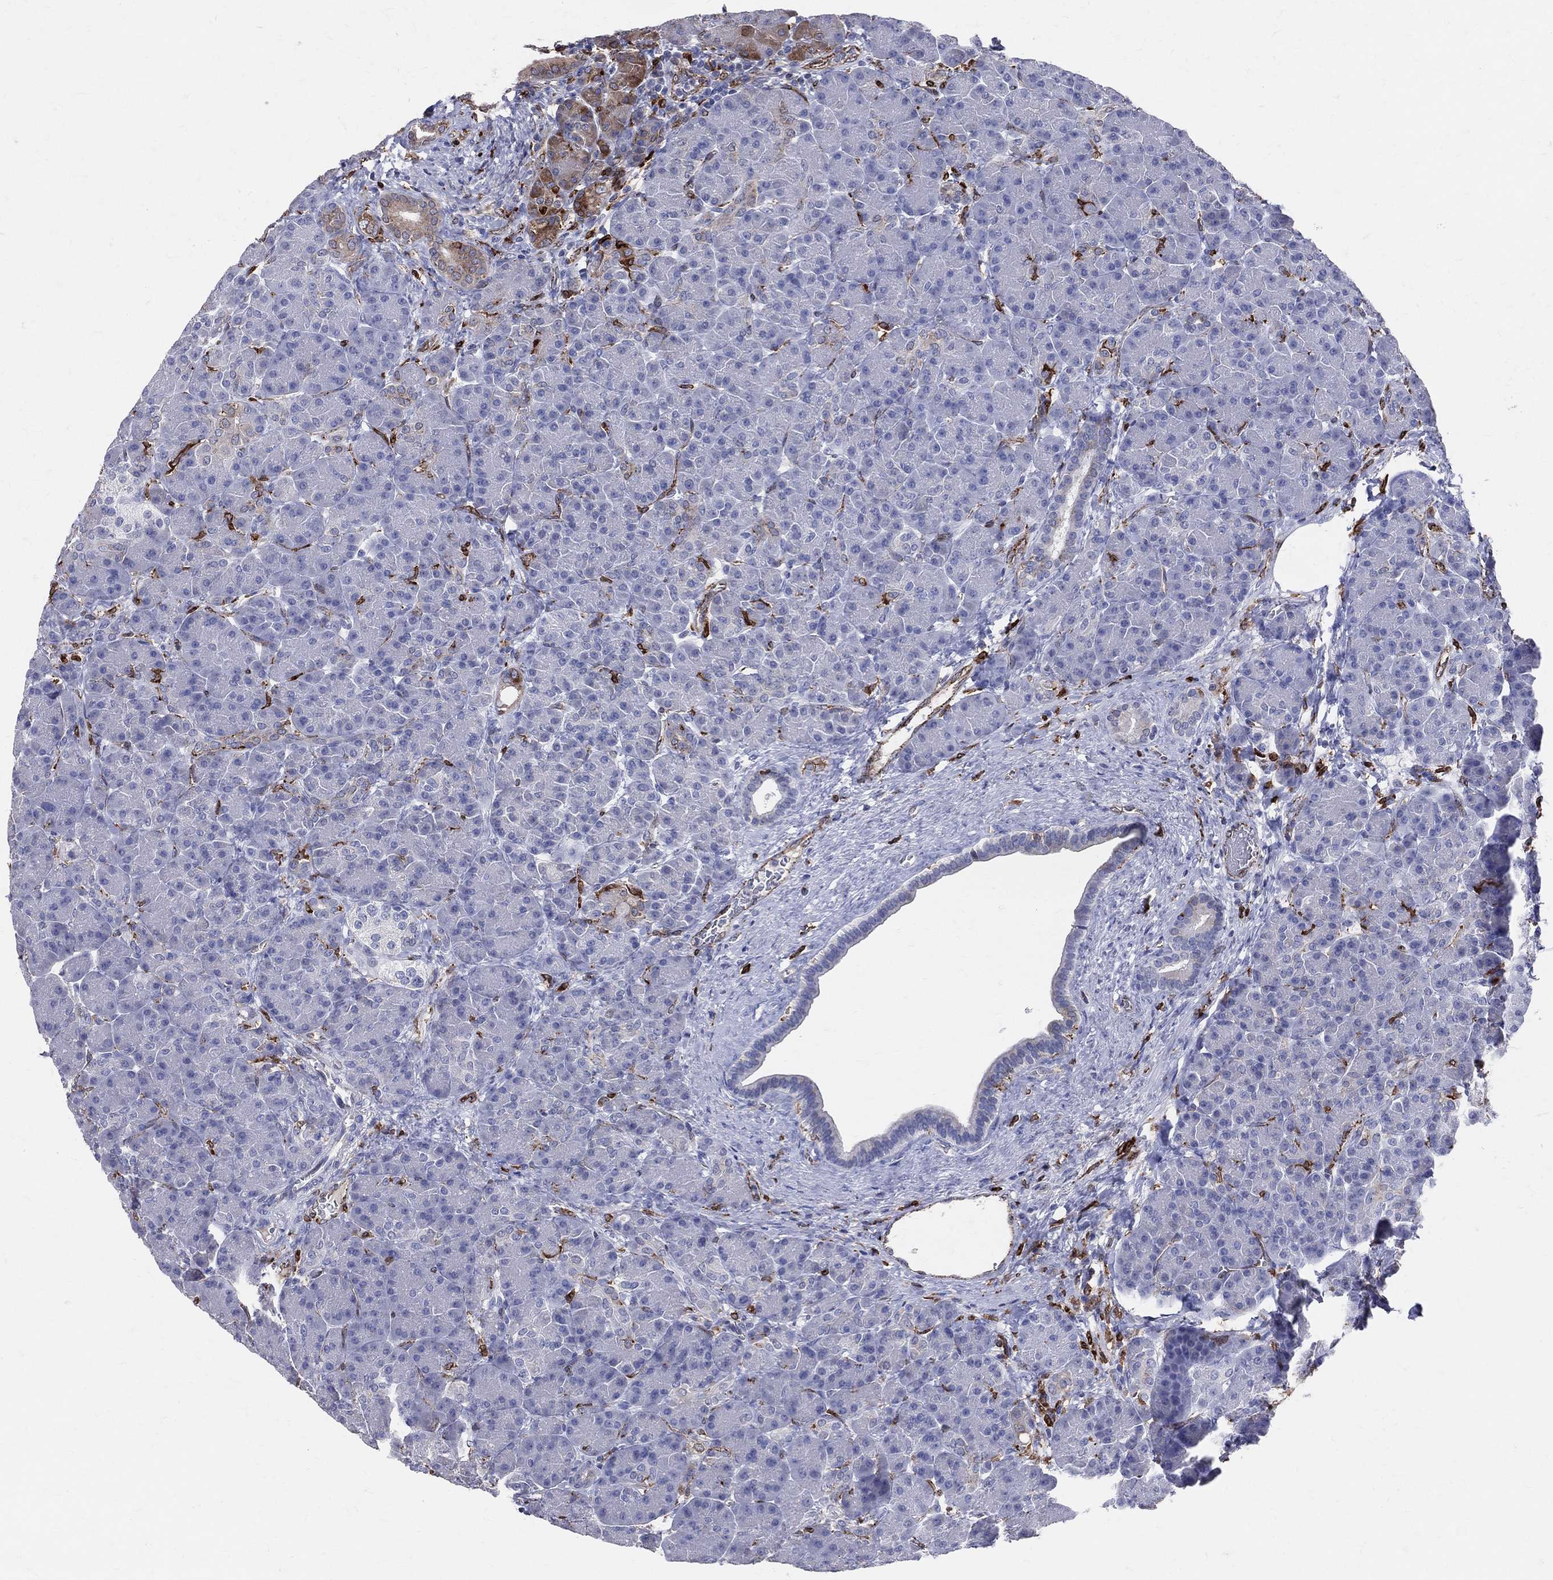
{"staining": {"intensity": "negative", "quantity": "none", "location": "none"}, "tissue": "pancreas", "cell_type": "Exocrine glandular cells", "image_type": "normal", "snomed": [{"axis": "morphology", "description": "Normal tissue, NOS"}, {"axis": "topography", "description": "Pancreas"}], "caption": "Protein analysis of benign pancreas reveals no significant expression in exocrine glandular cells. (DAB (3,3'-diaminobenzidine) immunohistochemistry (IHC), high magnification).", "gene": "CD74", "patient": {"sex": "female", "age": 63}}